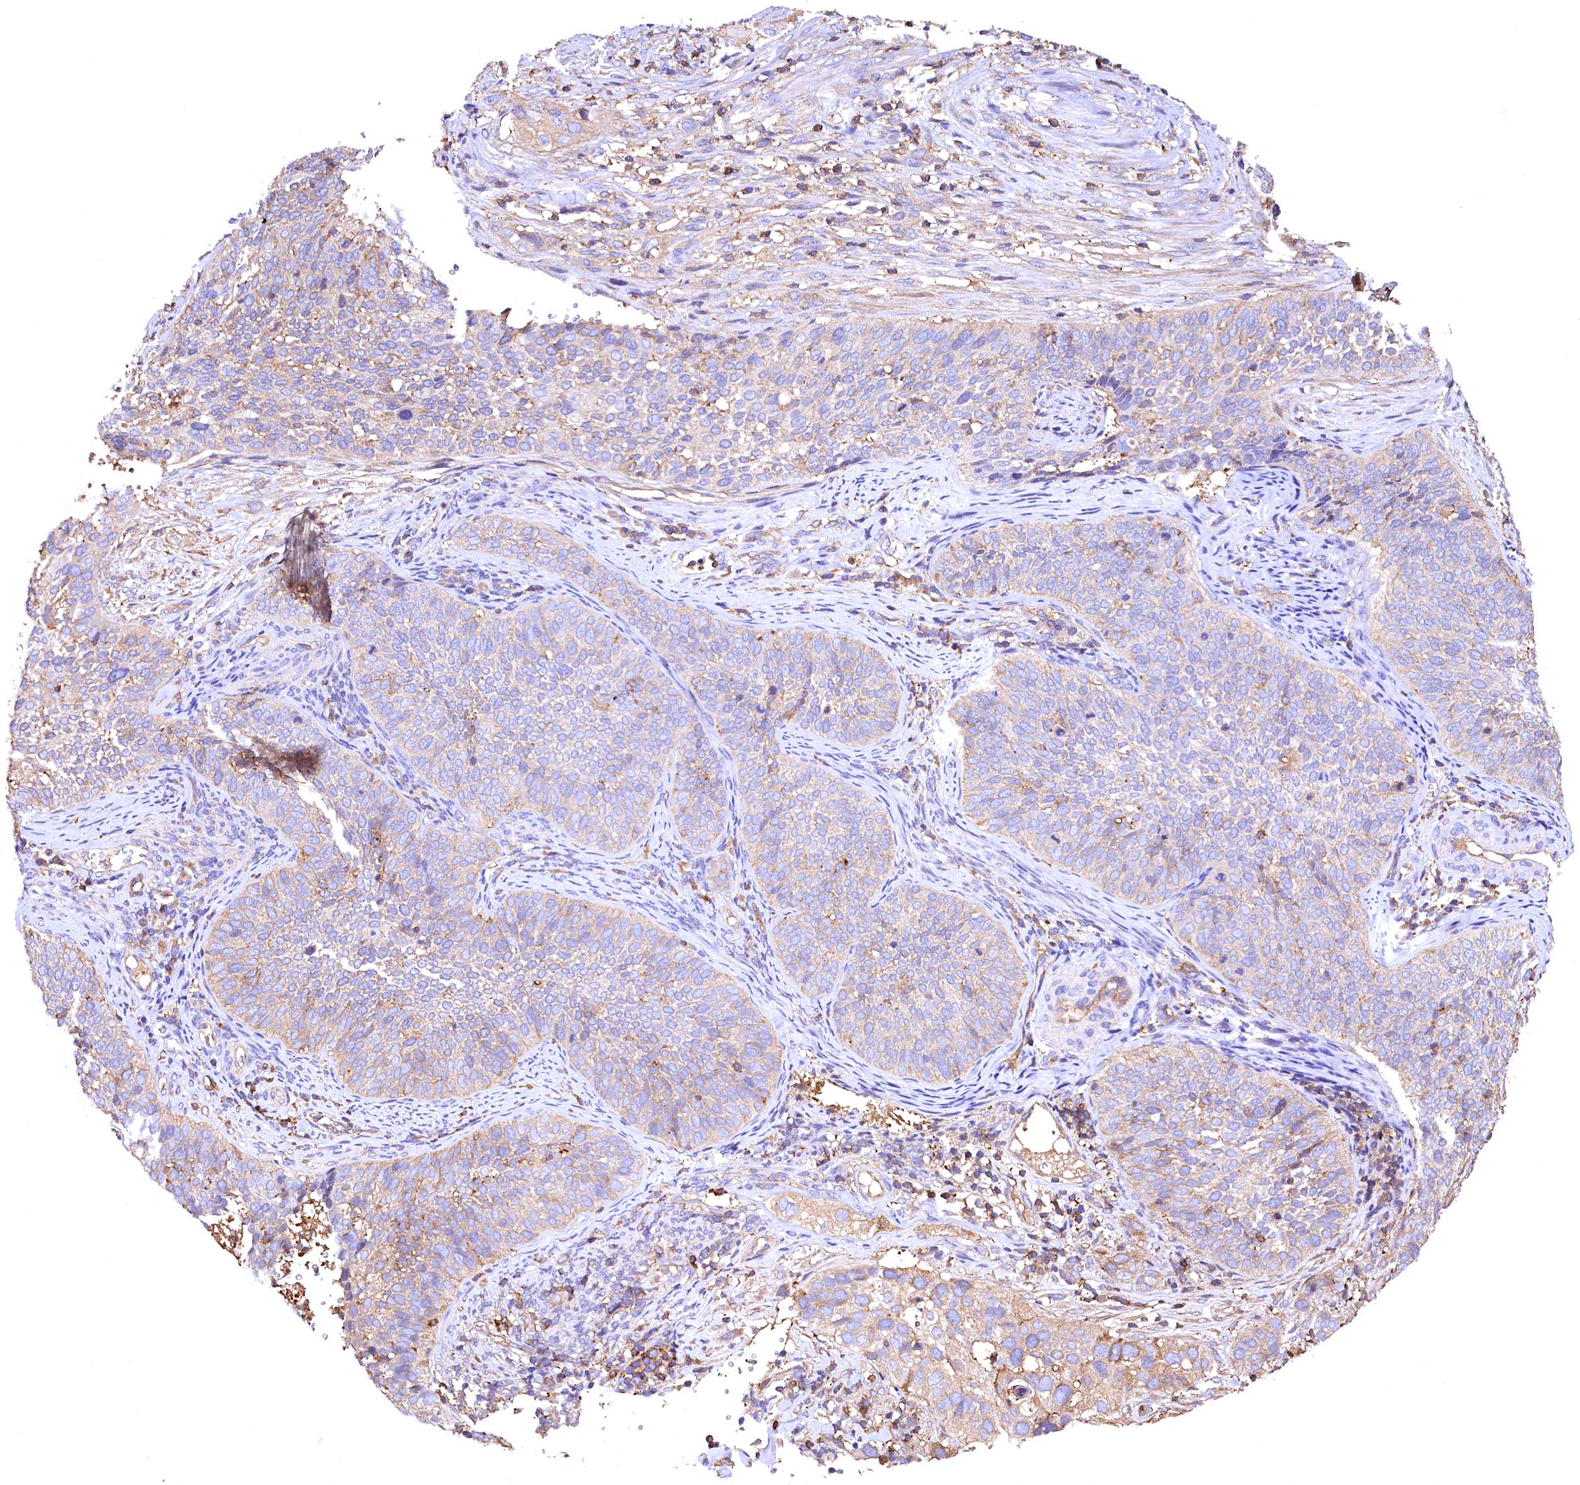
{"staining": {"intensity": "weak", "quantity": "<25%", "location": "cytoplasmic/membranous"}, "tissue": "cervical cancer", "cell_type": "Tumor cells", "image_type": "cancer", "snomed": [{"axis": "morphology", "description": "Squamous cell carcinoma, NOS"}, {"axis": "topography", "description": "Cervix"}], "caption": "A micrograph of squamous cell carcinoma (cervical) stained for a protein shows no brown staining in tumor cells.", "gene": "RARS2", "patient": {"sex": "female", "age": 34}}